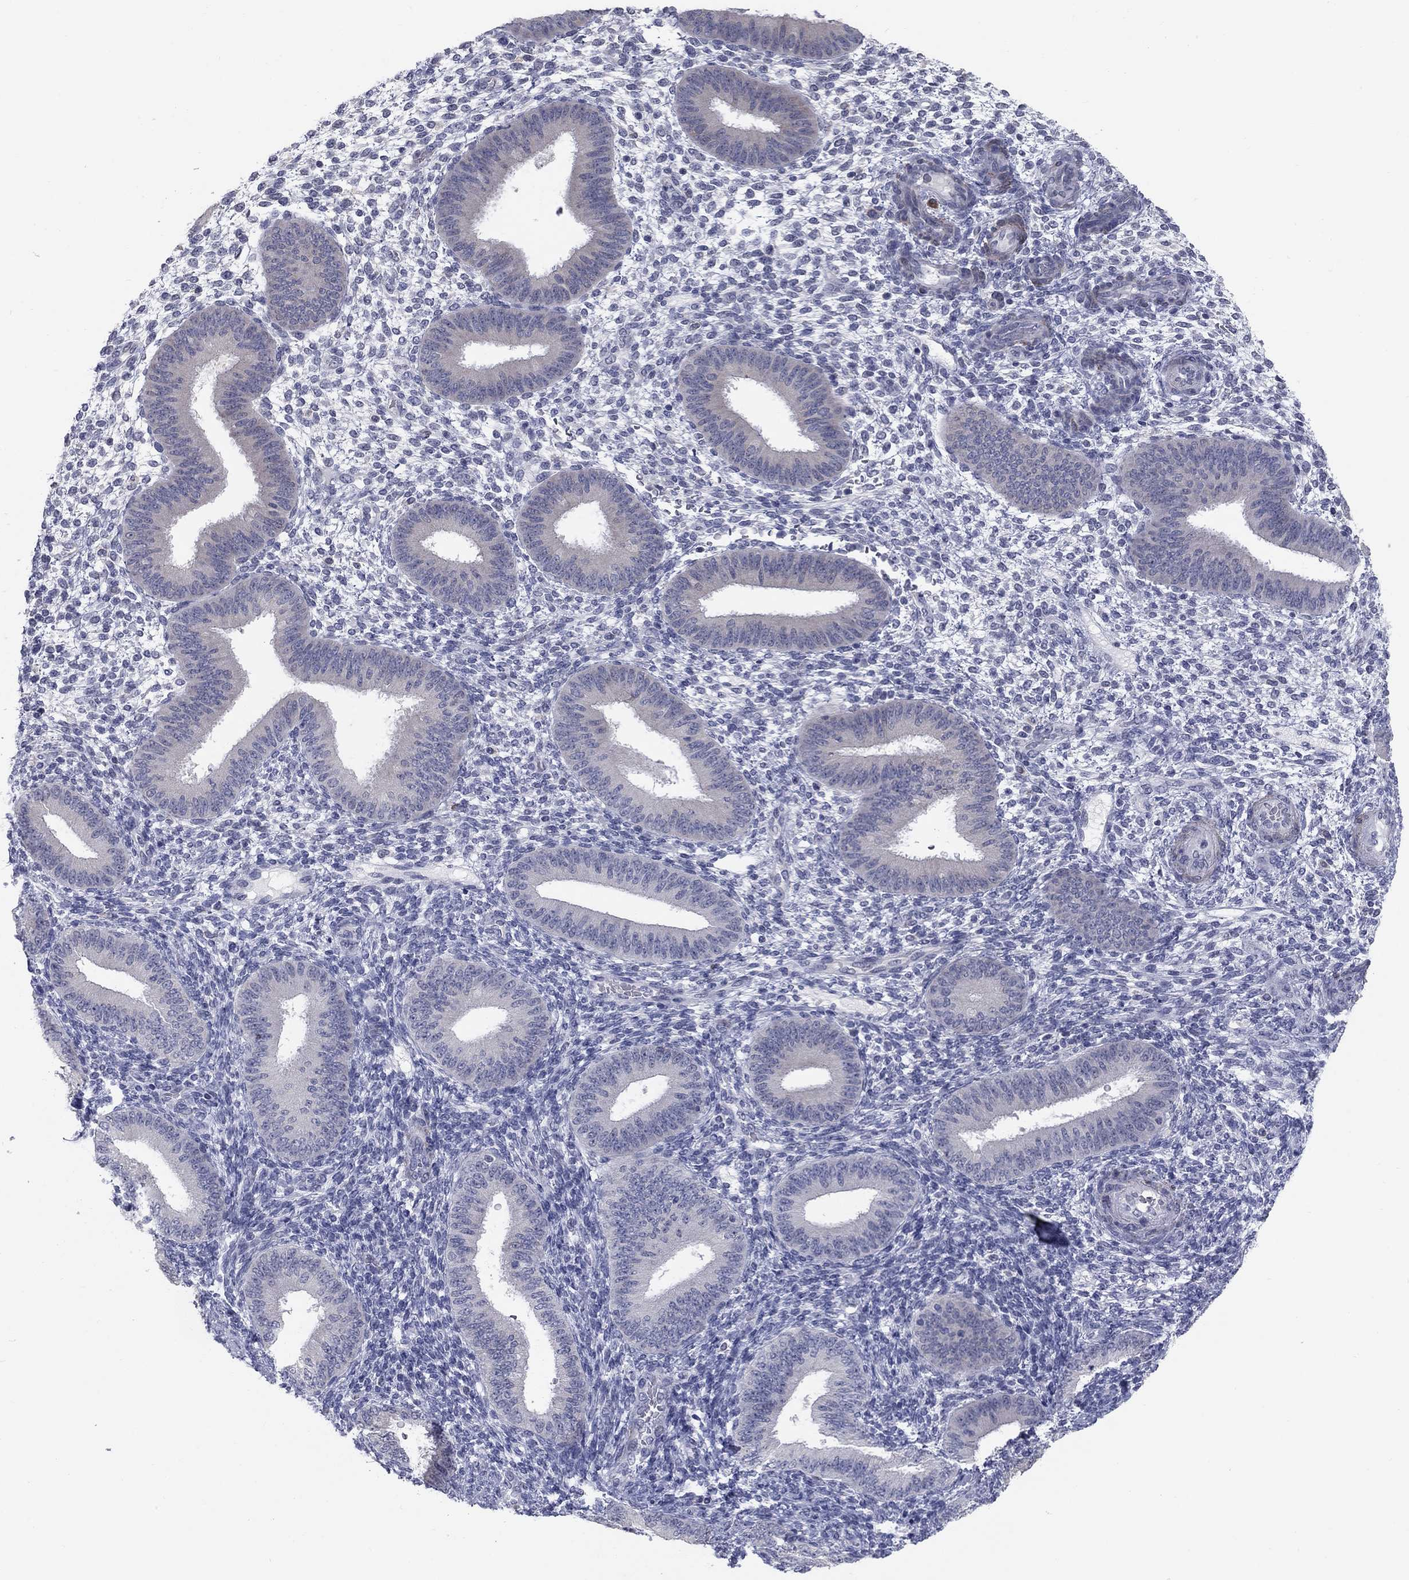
{"staining": {"intensity": "negative", "quantity": "none", "location": "none"}, "tissue": "endometrium", "cell_type": "Cells in endometrial stroma", "image_type": "normal", "snomed": [{"axis": "morphology", "description": "Normal tissue, NOS"}, {"axis": "topography", "description": "Endometrium"}], "caption": "The histopathology image demonstrates no staining of cells in endometrial stroma in unremarkable endometrium. (DAB IHC visualized using brightfield microscopy, high magnification).", "gene": "NTRK2", "patient": {"sex": "female", "age": 39}}